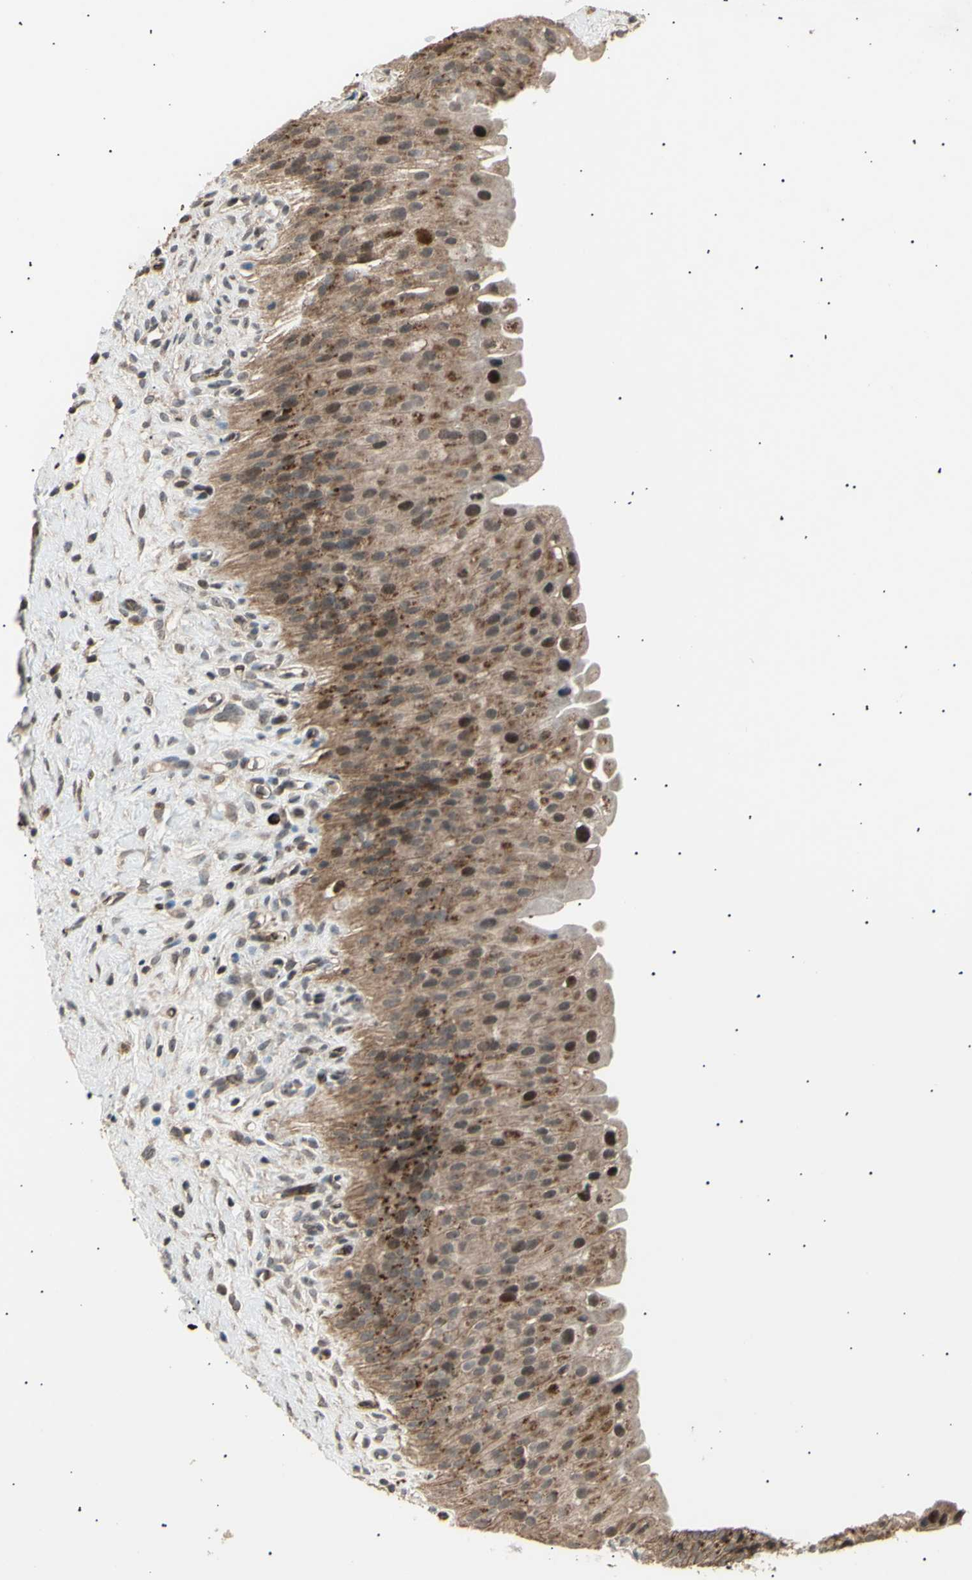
{"staining": {"intensity": "moderate", "quantity": ">75%", "location": "cytoplasmic/membranous,nuclear"}, "tissue": "urinary bladder", "cell_type": "Urothelial cells", "image_type": "normal", "snomed": [{"axis": "morphology", "description": "Normal tissue, NOS"}, {"axis": "morphology", "description": "Urothelial carcinoma, High grade"}, {"axis": "topography", "description": "Urinary bladder"}], "caption": "Immunohistochemical staining of benign human urinary bladder displays >75% levels of moderate cytoplasmic/membranous,nuclear protein expression in about >75% of urothelial cells.", "gene": "NUAK2", "patient": {"sex": "male", "age": 46}}